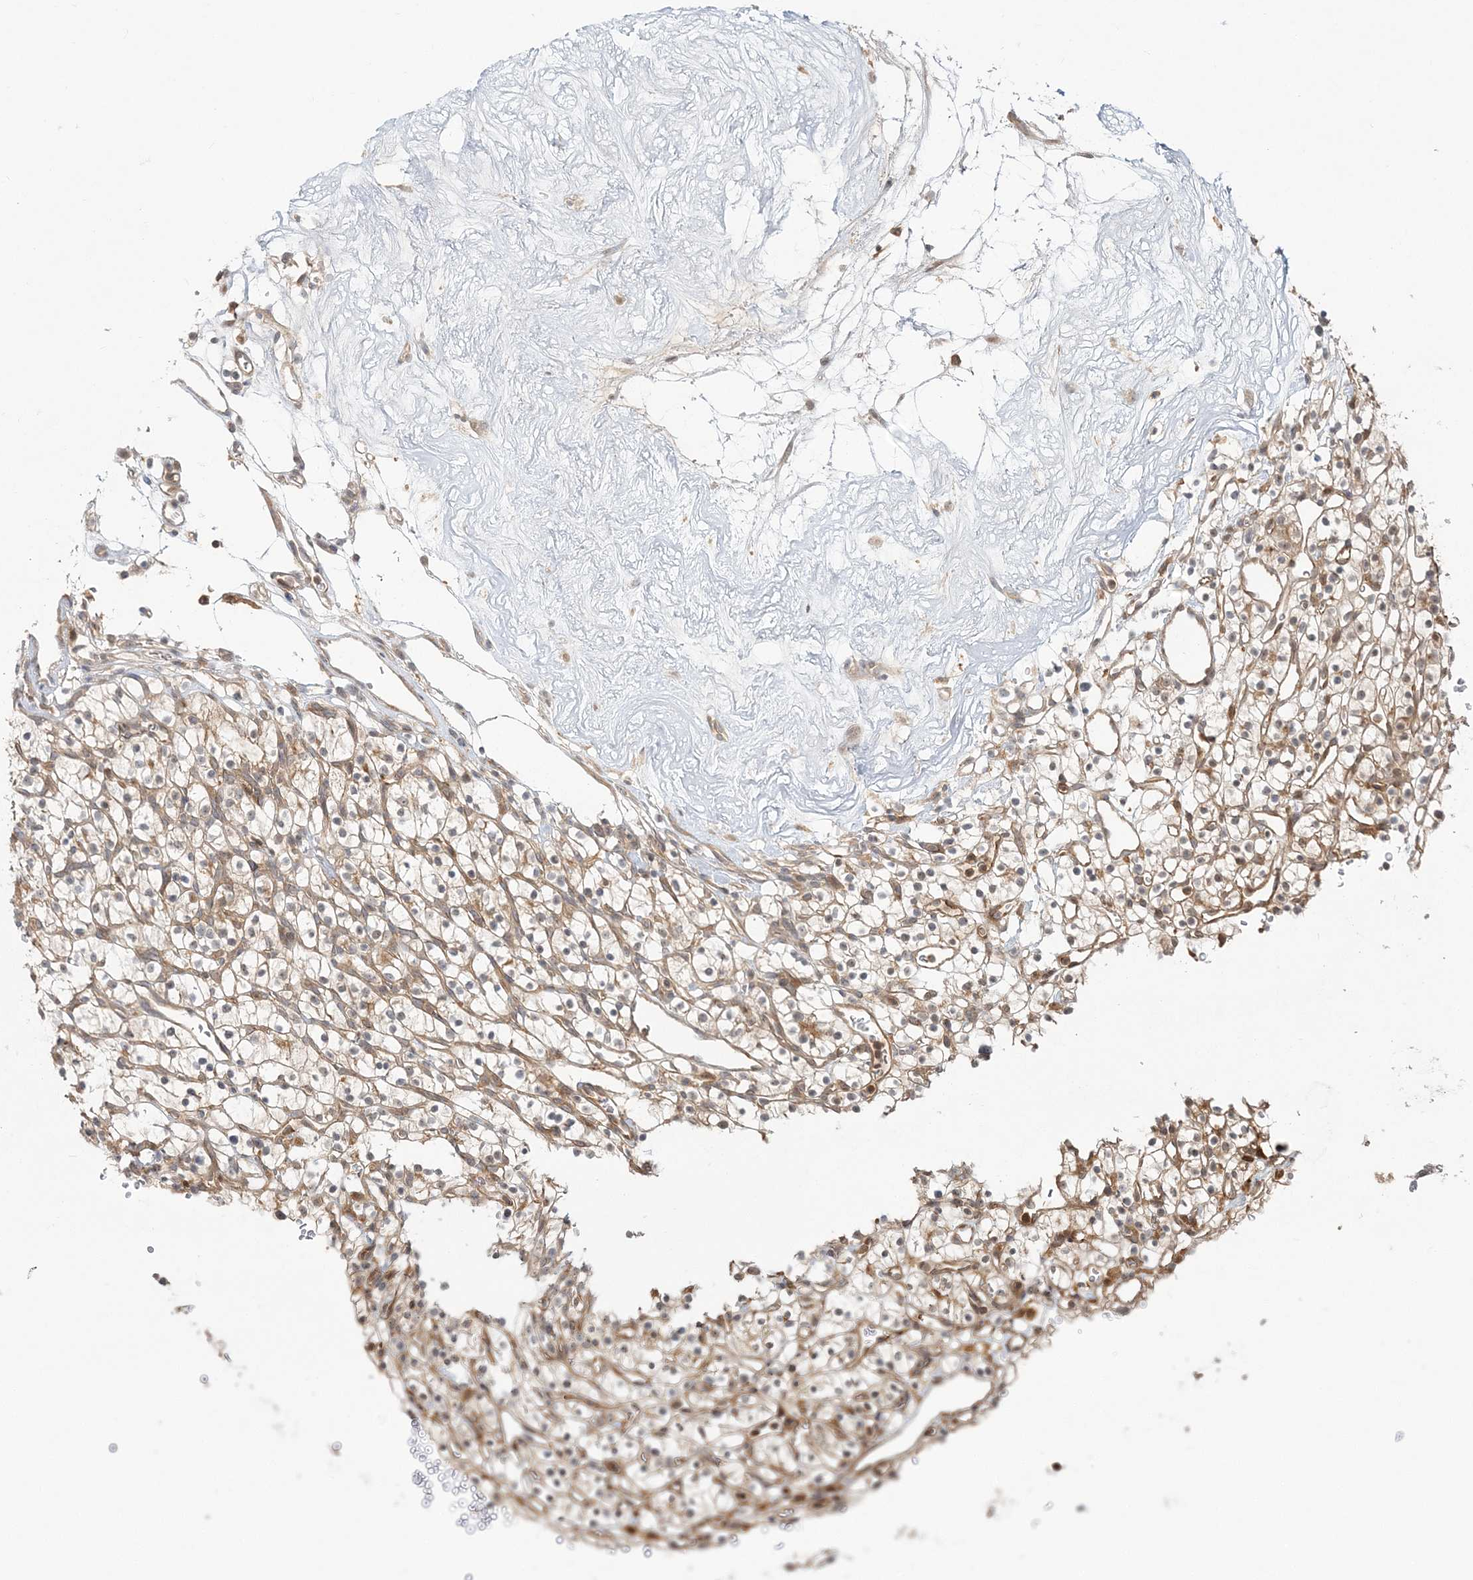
{"staining": {"intensity": "weak", "quantity": ">75%", "location": "cytoplasmic/membranous"}, "tissue": "renal cancer", "cell_type": "Tumor cells", "image_type": "cancer", "snomed": [{"axis": "morphology", "description": "Adenocarcinoma, NOS"}, {"axis": "topography", "description": "Kidney"}], "caption": "Approximately >75% of tumor cells in renal cancer exhibit weak cytoplasmic/membranous protein staining as visualized by brown immunohistochemical staining.", "gene": "CAB39", "patient": {"sex": "female", "age": 57}}